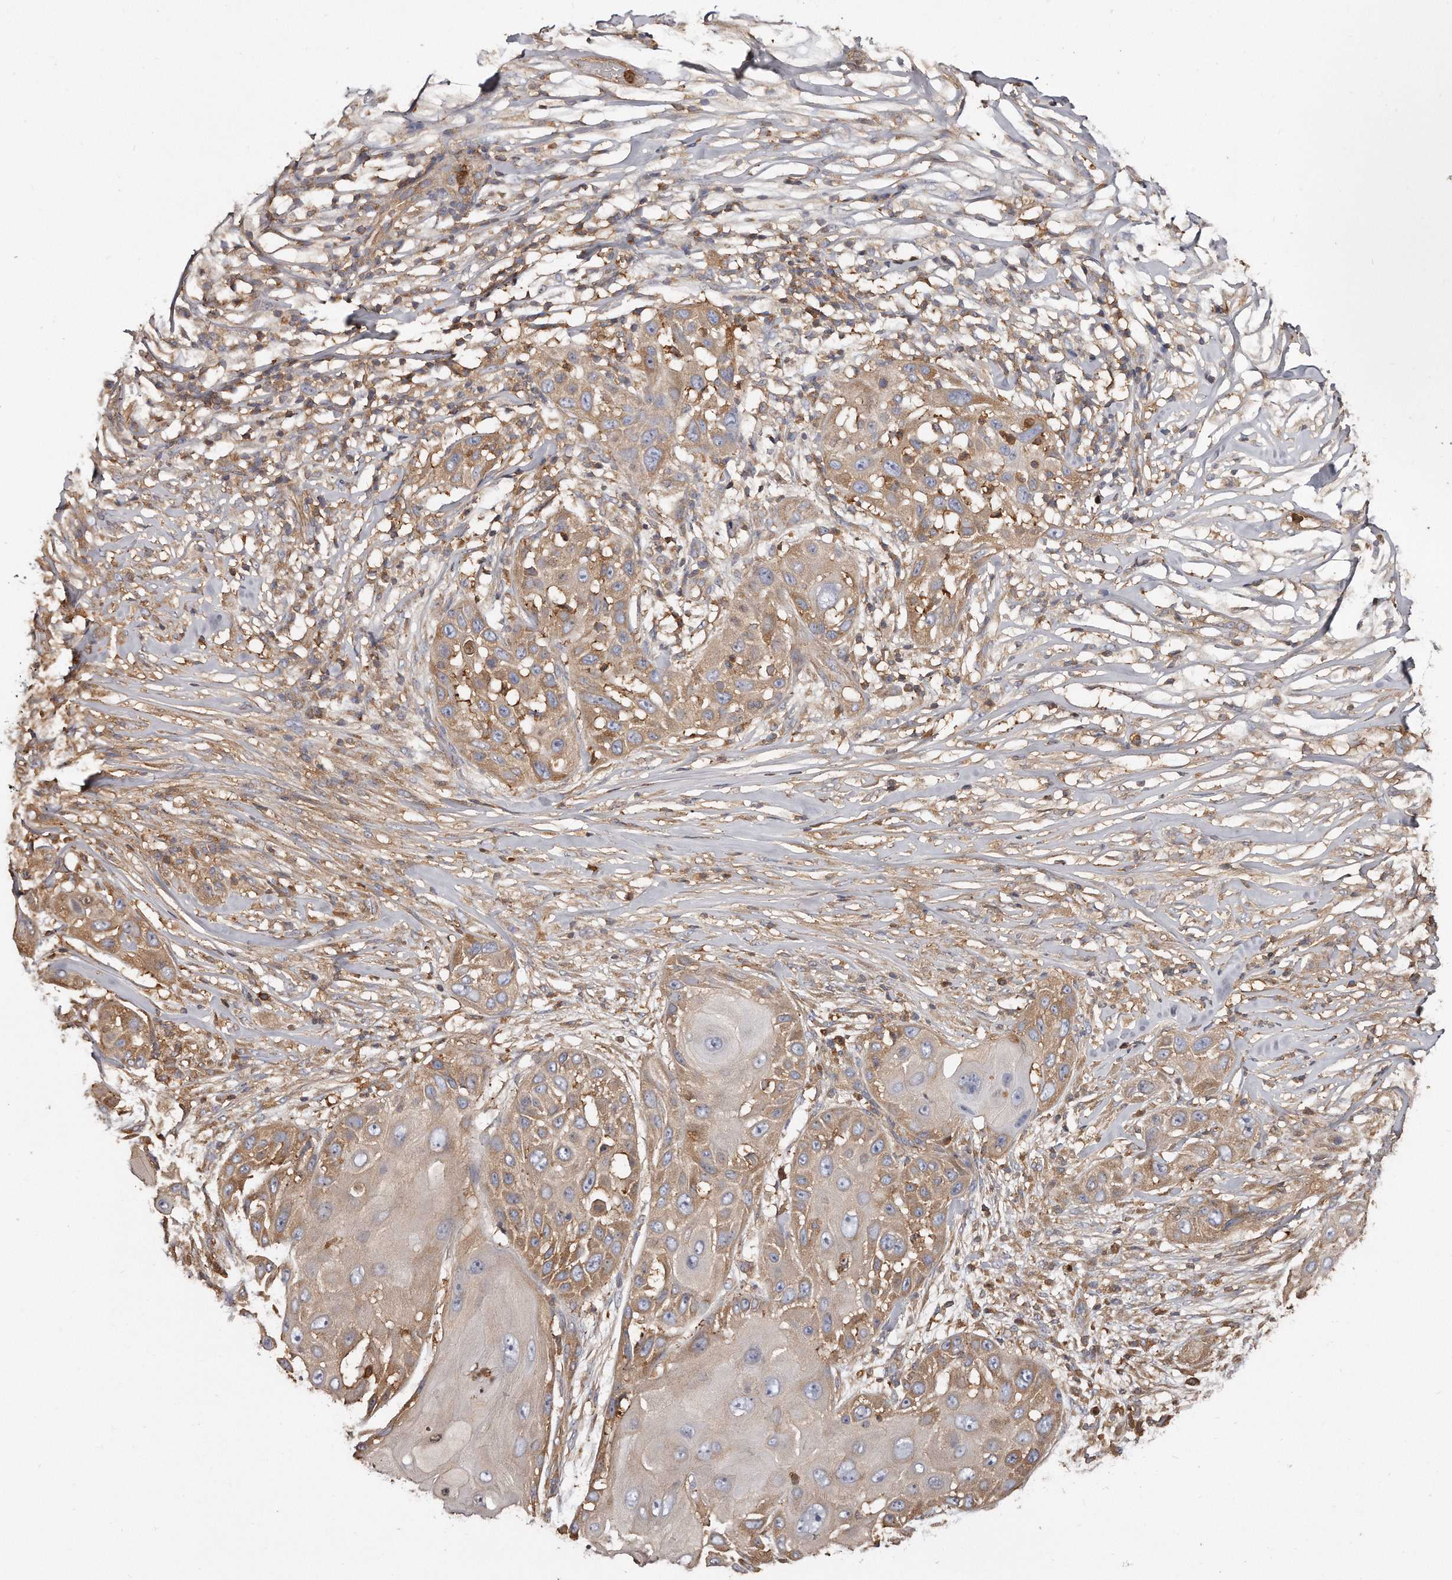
{"staining": {"intensity": "moderate", "quantity": "<25%", "location": "cytoplasmic/membranous,nuclear"}, "tissue": "skin cancer", "cell_type": "Tumor cells", "image_type": "cancer", "snomed": [{"axis": "morphology", "description": "Squamous cell carcinoma, NOS"}, {"axis": "topography", "description": "Skin"}], "caption": "Skin cancer tissue displays moderate cytoplasmic/membranous and nuclear positivity in about <25% of tumor cells (DAB IHC, brown staining for protein, blue staining for nuclei).", "gene": "CAP1", "patient": {"sex": "female", "age": 44}}